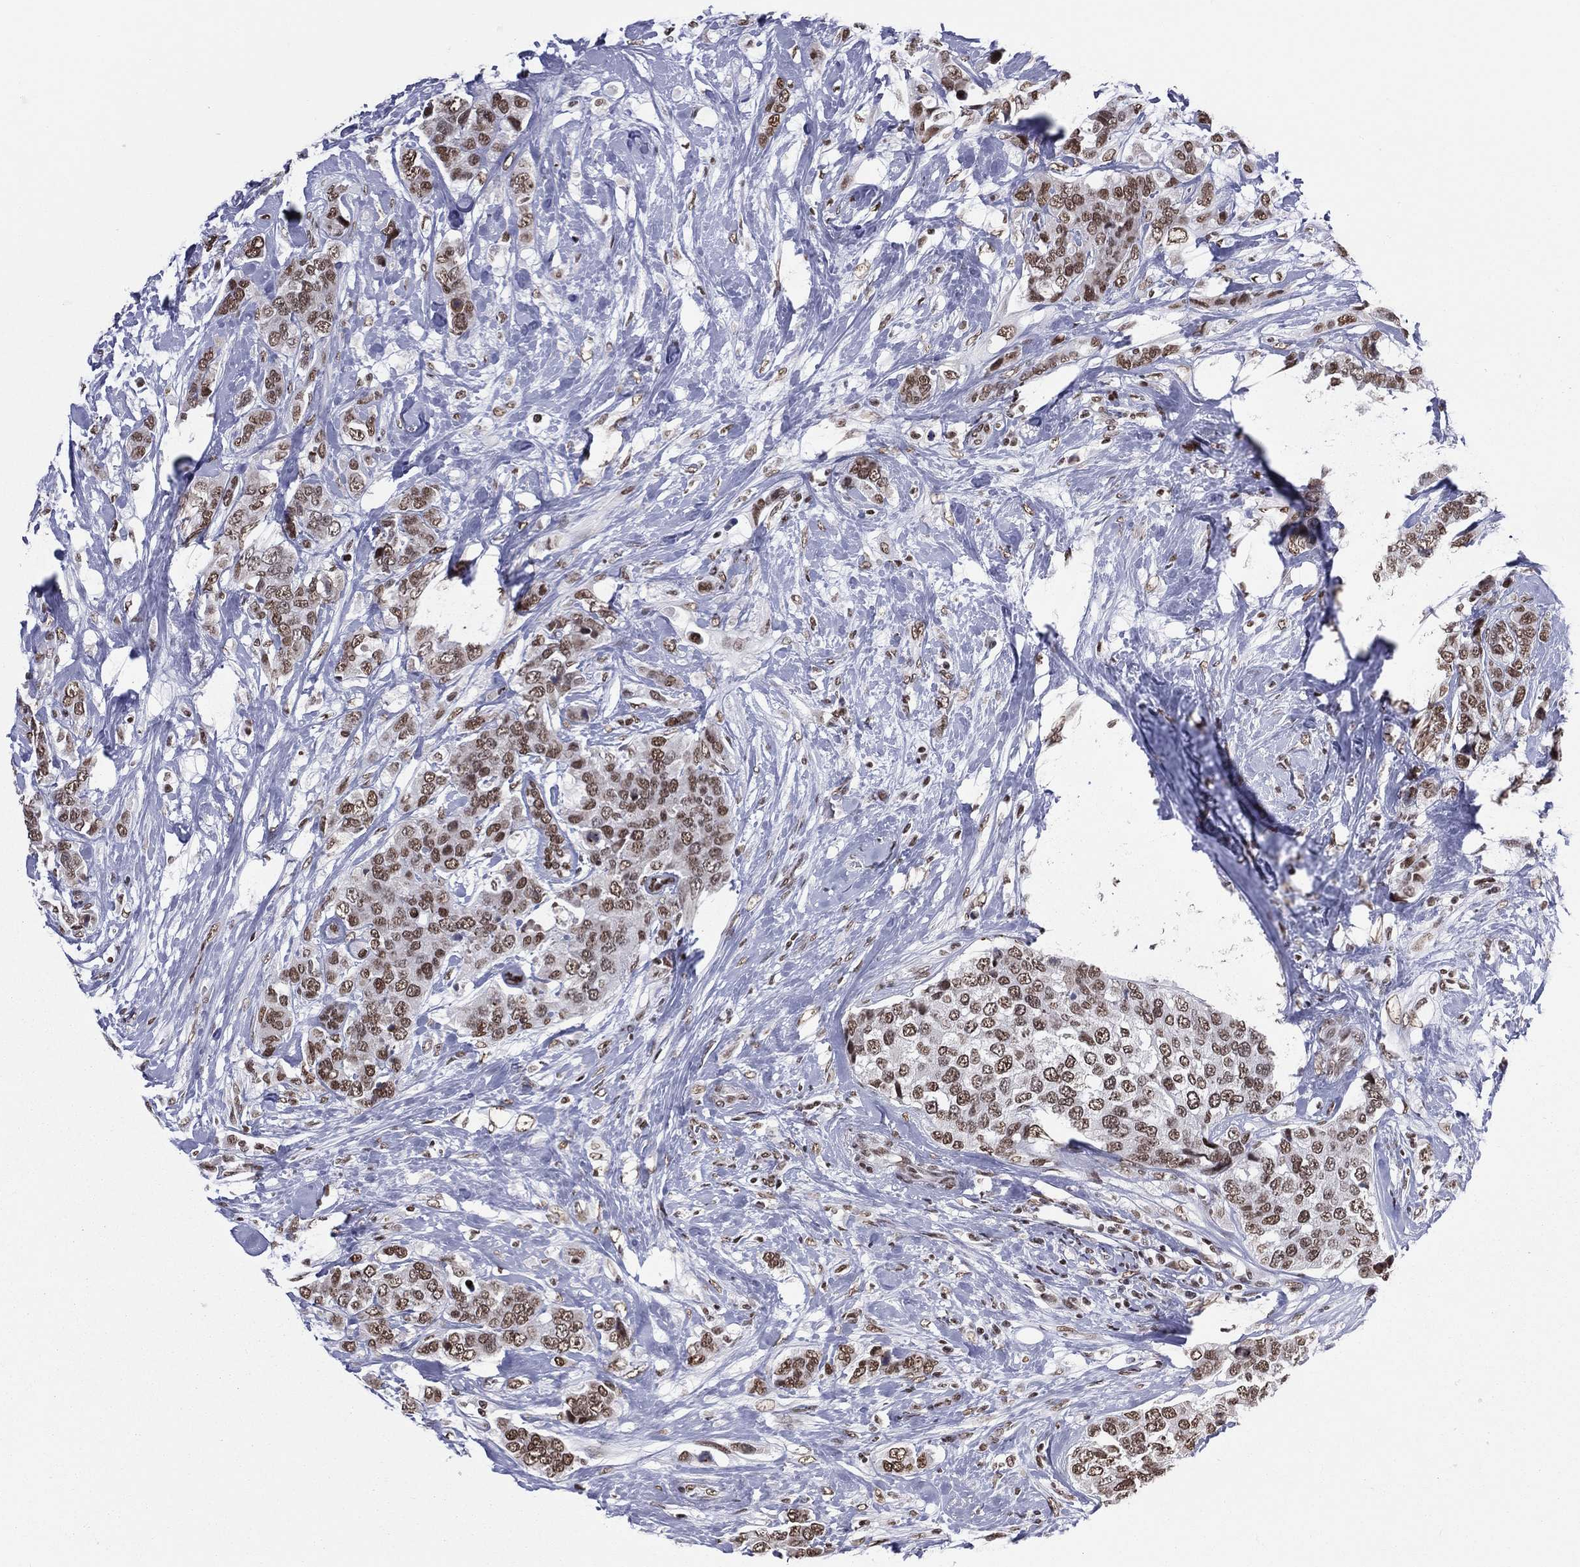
{"staining": {"intensity": "moderate", "quantity": ">75%", "location": "nuclear"}, "tissue": "breast cancer", "cell_type": "Tumor cells", "image_type": "cancer", "snomed": [{"axis": "morphology", "description": "Lobular carcinoma"}, {"axis": "topography", "description": "Breast"}], "caption": "A micrograph of breast cancer (lobular carcinoma) stained for a protein displays moderate nuclear brown staining in tumor cells.", "gene": "ZNF7", "patient": {"sex": "female", "age": 59}}